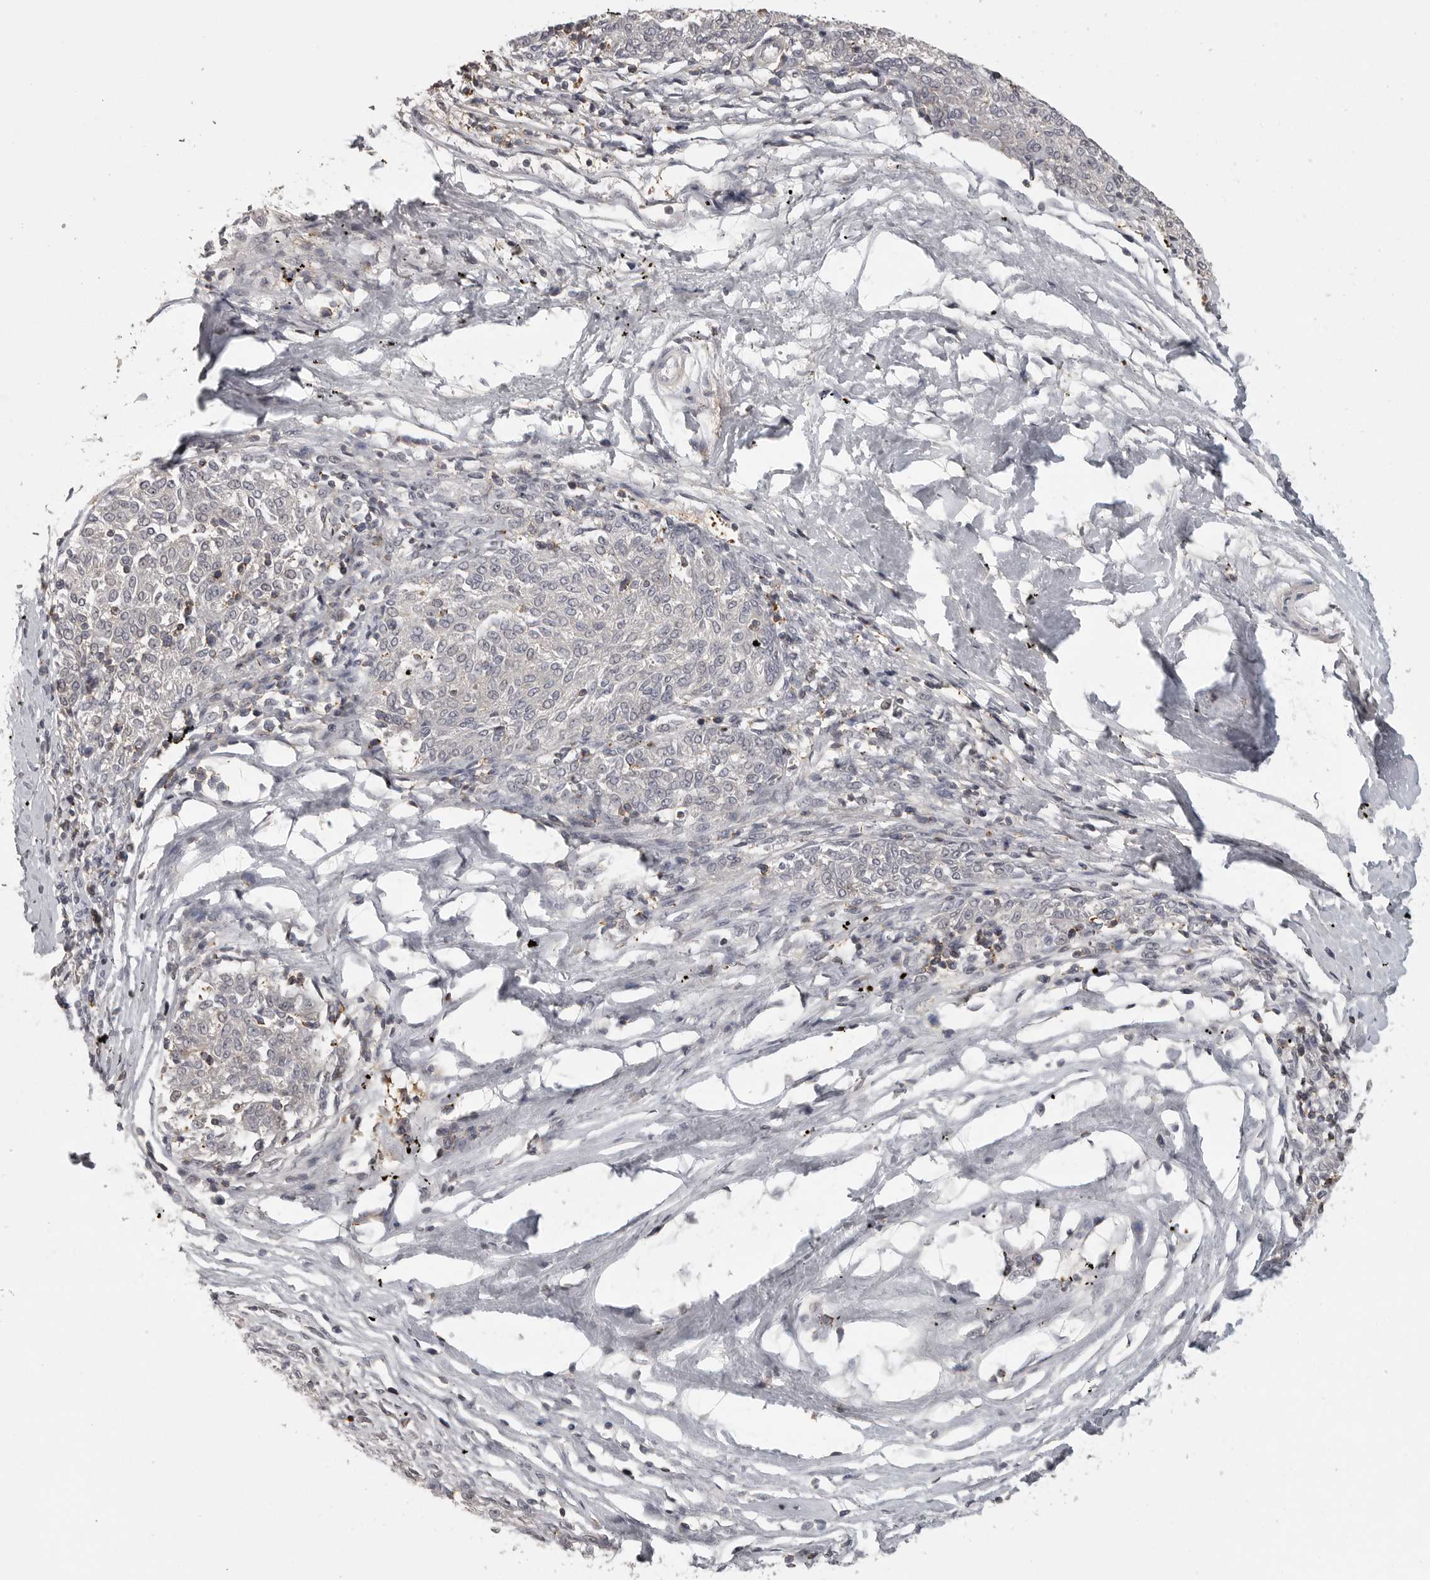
{"staining": {"intensity": "weak", "quantity": "<25%", "location": "nuclear"}, "tissue": "melanoma", "cell_type": "Tumor cells", "image_type": "cancer", "snomed": [{"axis": "morphology", "description": "Malignant melanoma, NOS"}, {"axis": "topography", "description": "Skin"}], "caption": "Malignant melanoma was stained to show a protein in brown. There is no significant positivity in tumor cells. Brightfield microscopy of immunohistochemistry (IHC) stained with DAB (brown) and hematoxylin (blue), captured at high magnification.", "gene": "UROD", "patient": {"sex": "female", "age": 72}}